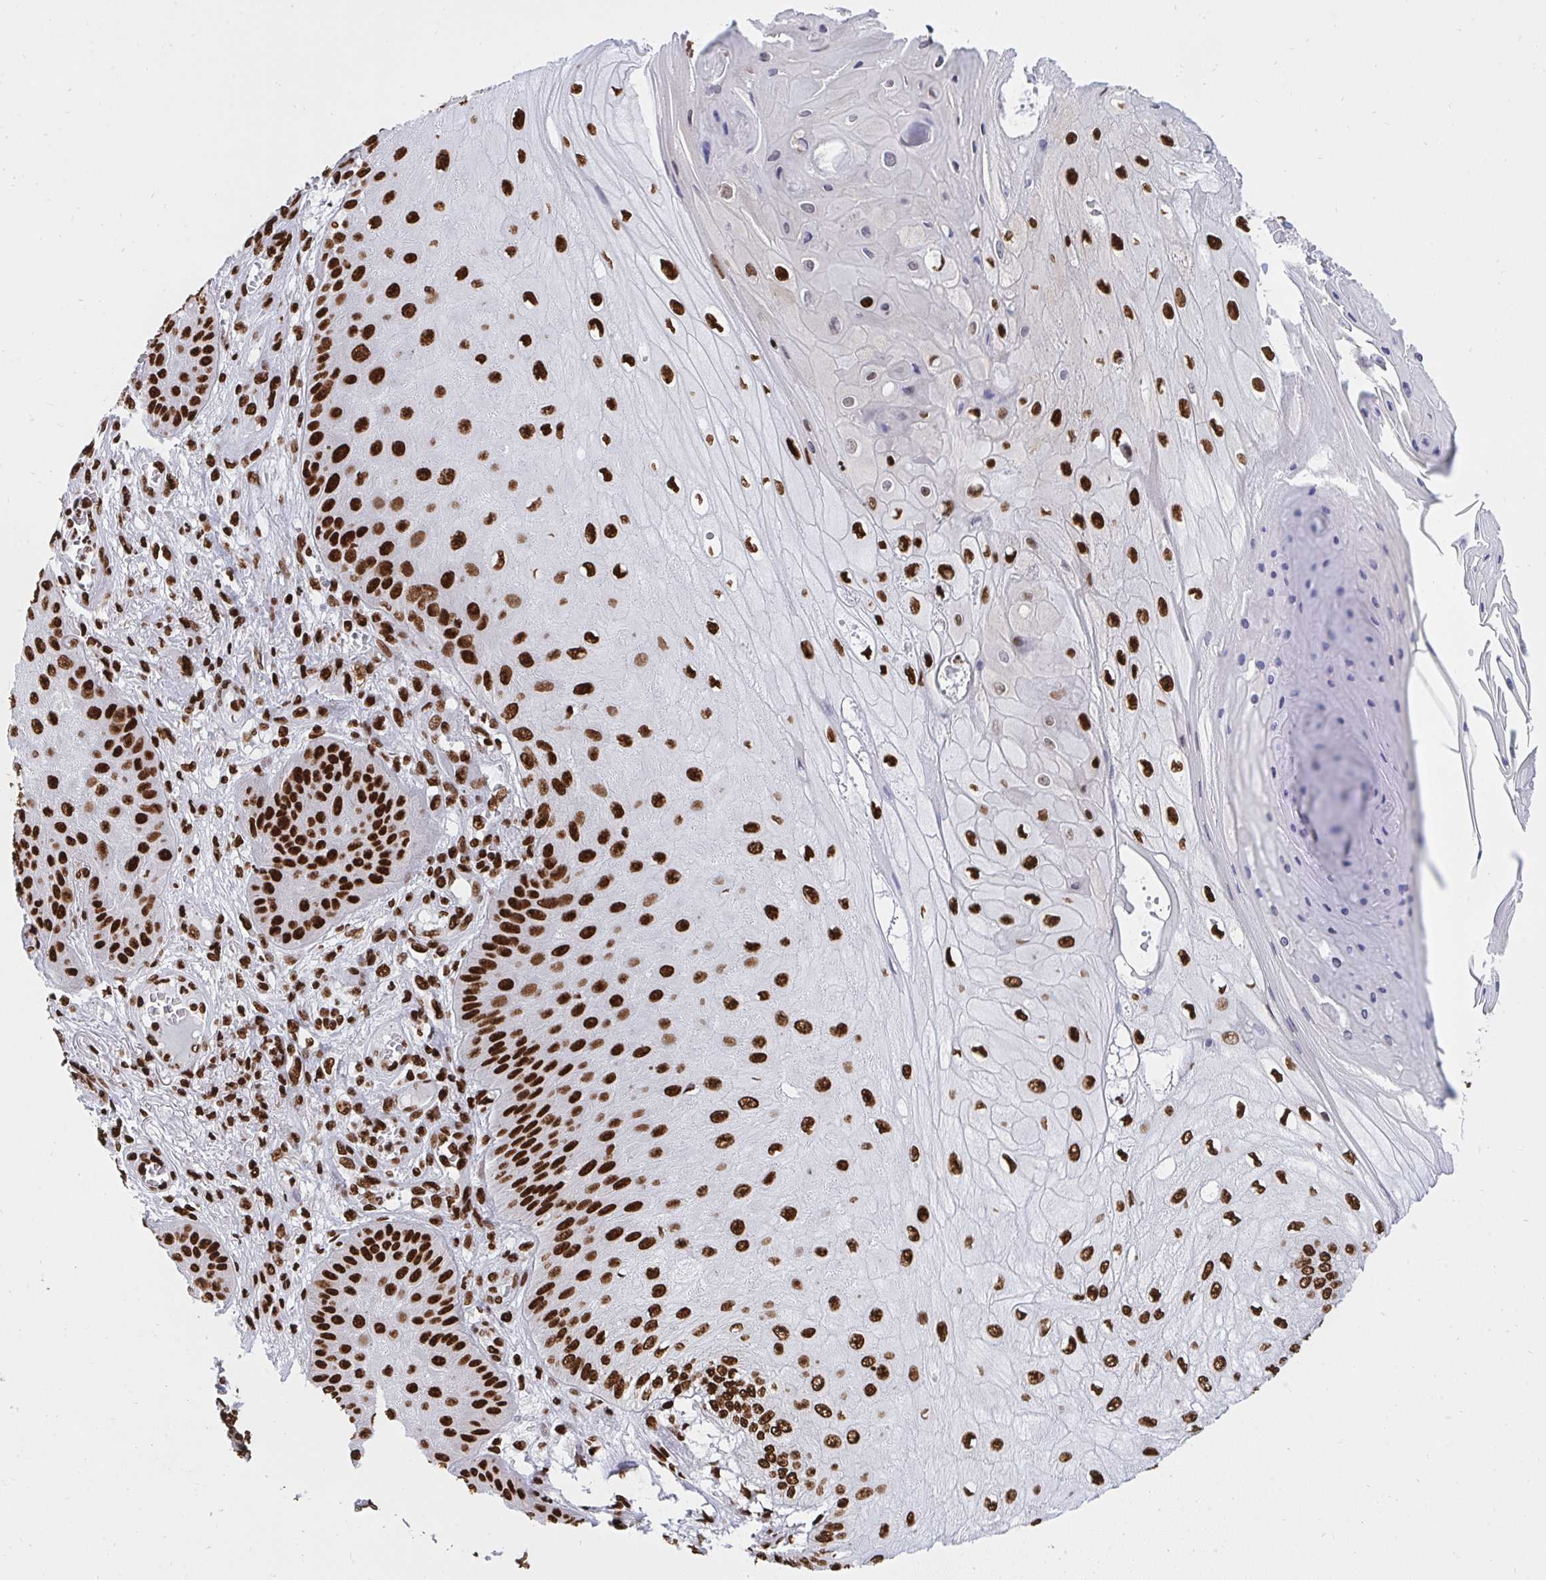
{"staining": {"intensity": "strong", "quantity": ">75%", "location": "nuclear"}, "tissue": "skin cancer", "cell_type": "Tumor cells", "image_type": "cancer", "snomed": [{"axis": "morphology", "description": "Squamous cell carcinoma, NOS"}, {"axis": "topography", "description": "Skin"}], "caption": "A high amount of strong nuclear positivity is present in about >75% of tumor cells in skin squamous cell carcinoma tissue.", "gene": "HNRNPL", "patient": {"sex": "male", "age": 70}}